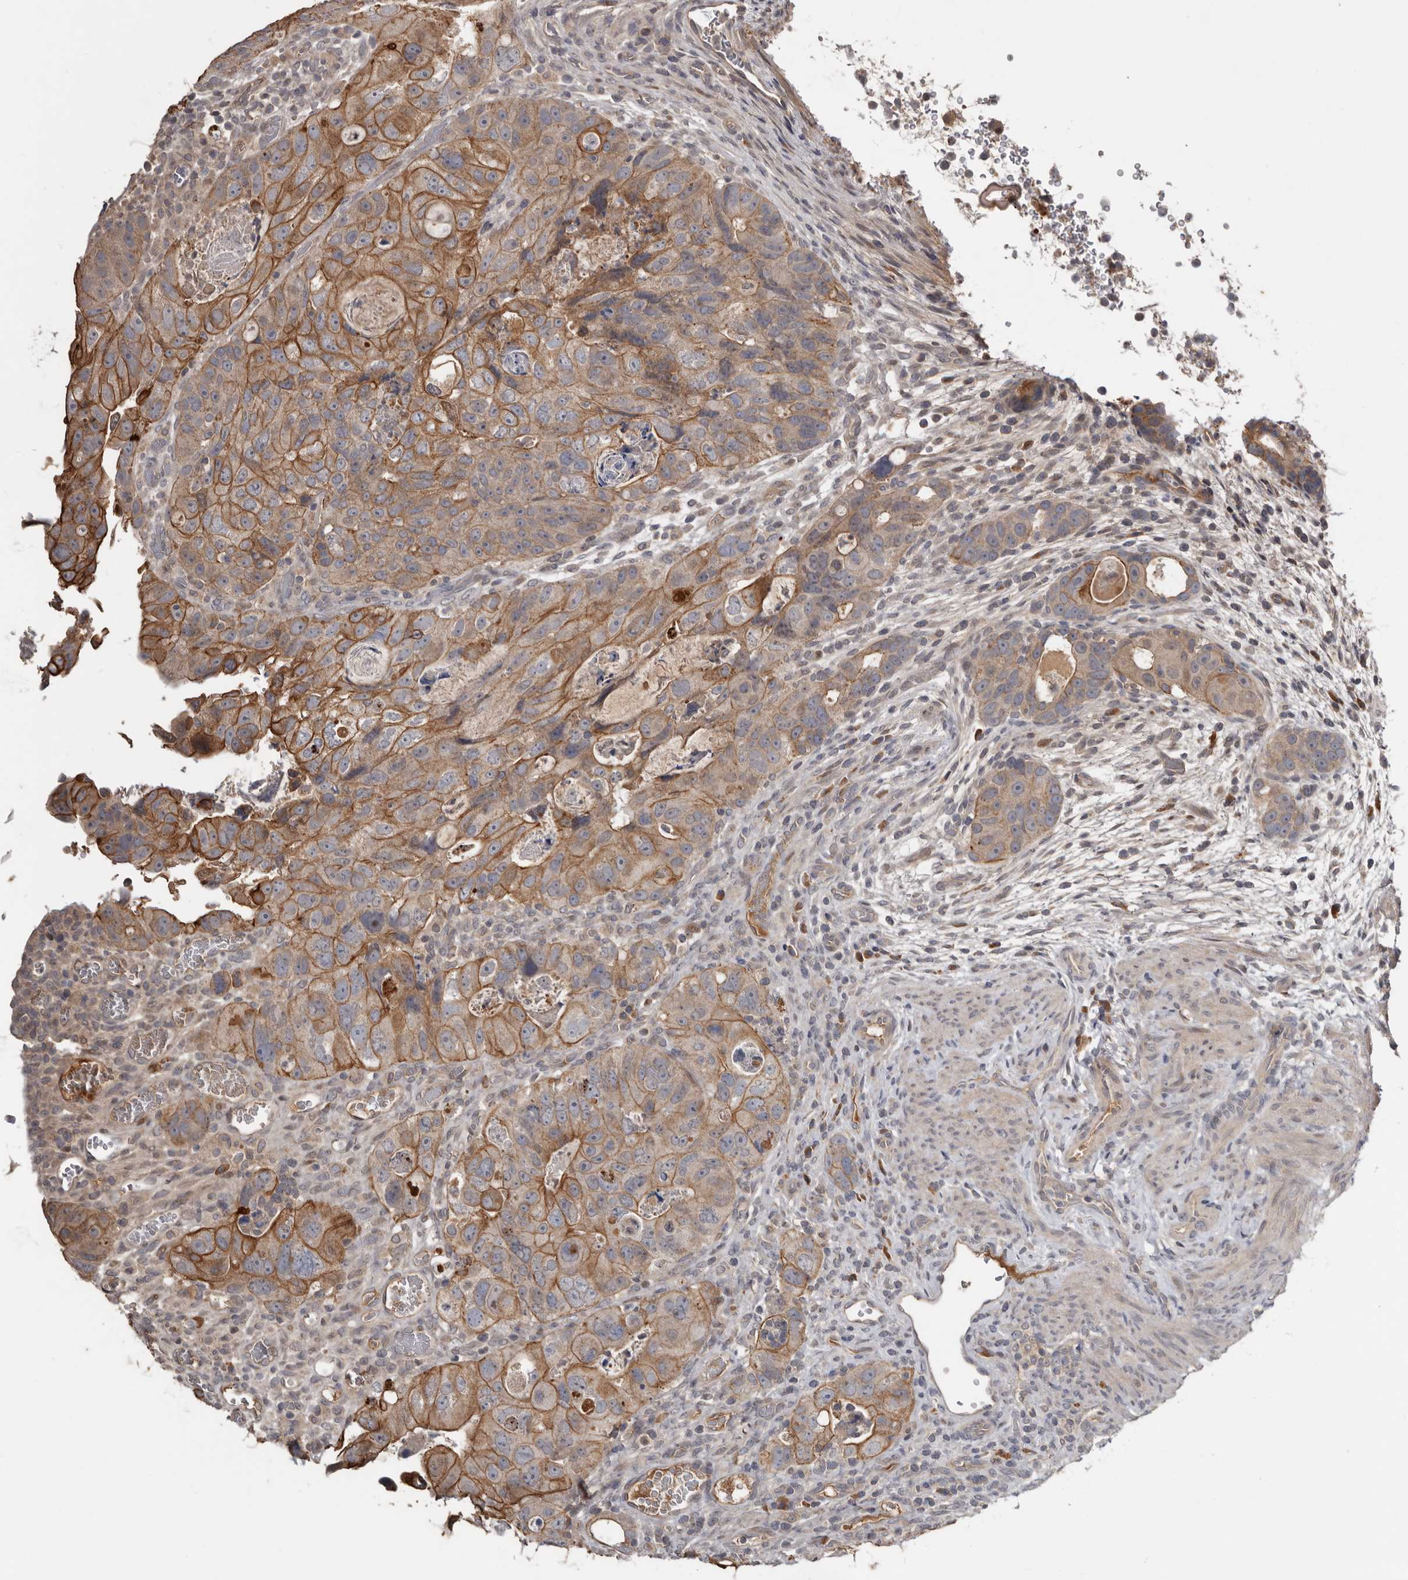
{"staining": {"intensity": "moderate", "quantity": ">75%", "location": "cytoplasmic/membranous"}, "tissue": "colorectal cancer", "cell_type": "Tumor cells", "image_type": "cancer", "snomed": [{"axis": "morphology", "description": "Adenocarcinoma, NOS"}, {"axis": "topography", "description": "Rectum"}], "caption": "High-power microscopy captured an IHC image of colorectal adenocarcinoma, revealing moderate cytoplasmic/membranous staining in approximately >75% of tumor cells.", "gene": "NMUR1", "patient": {"sex": "male", "age": 59}}